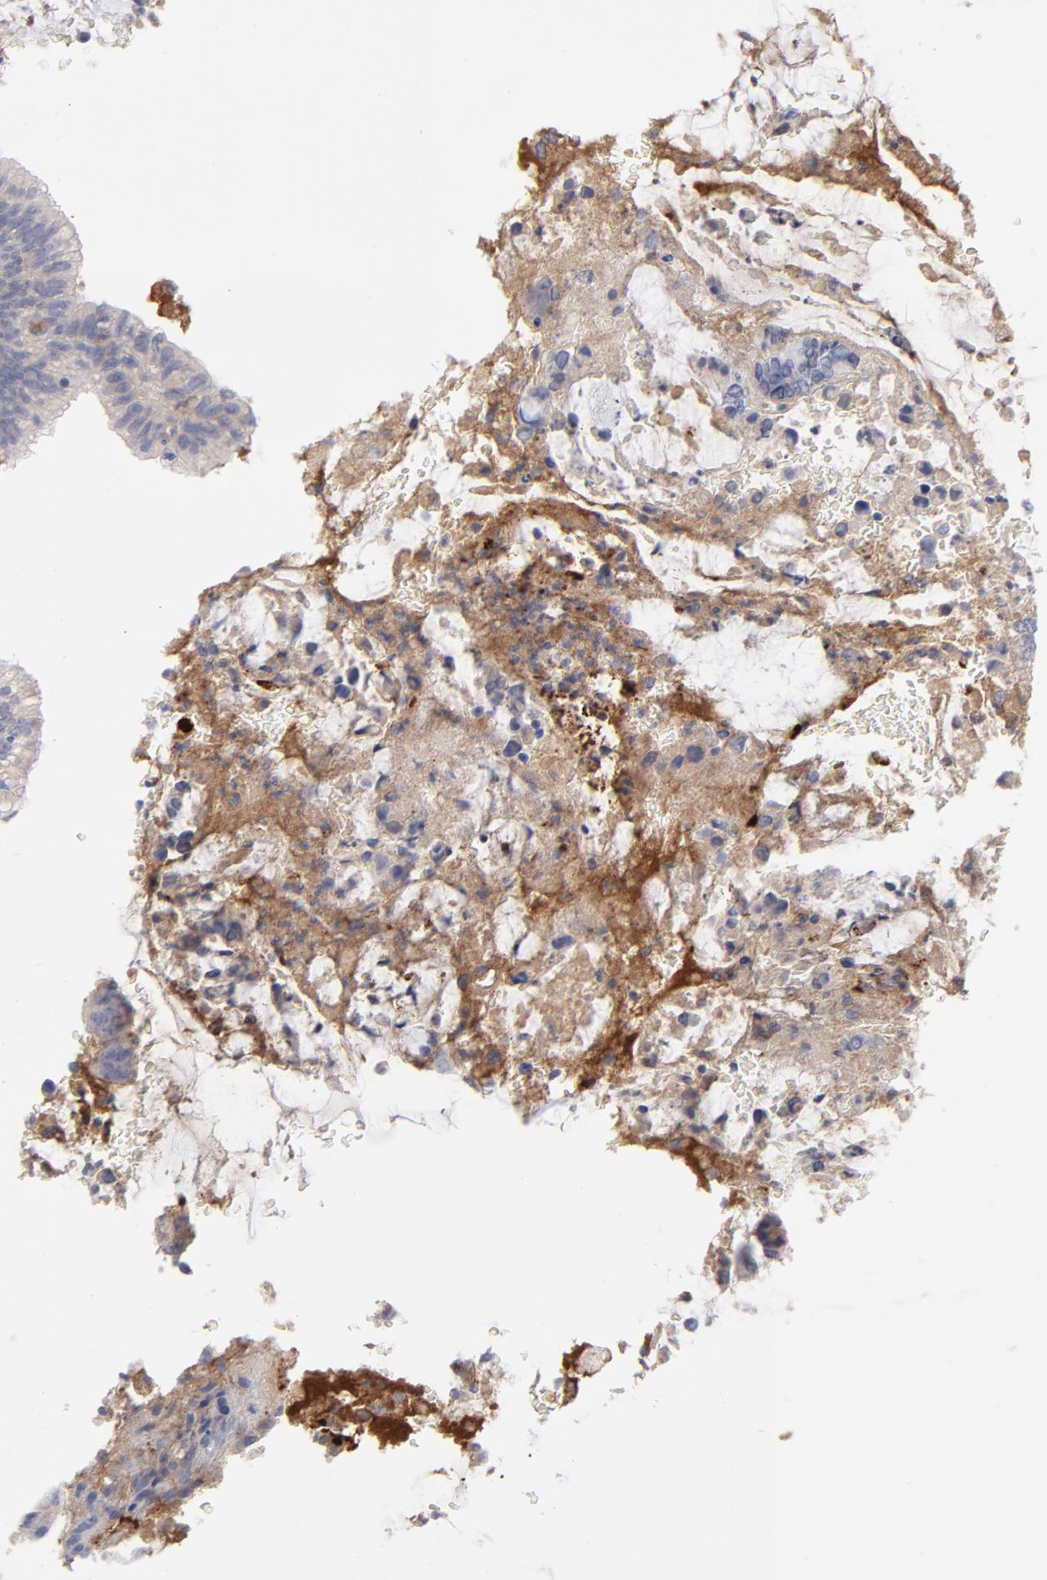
{"staining": {"intensity": "negative", "quantity": "none", "location": "none"}, "tissue": "colorectal cancer", "cell_type": "Tumor cells", "image_type": "cancer", "snomed": [{"axis": "morphology", "description": "Normal tissue, NOS"}, {"axis": "morphology", "description": "Adenocarcinoma, NOS"}, {"axis": "topography", "description": "Rectum"}], "caption": "Immunohistochemistry histopathology image of colorectal adenocarcinoma stained for a protein (brown), which exhibits no staining in tumor cells.", "gene": "CCR3", "patient": {"sex": "male", "age": 92}}